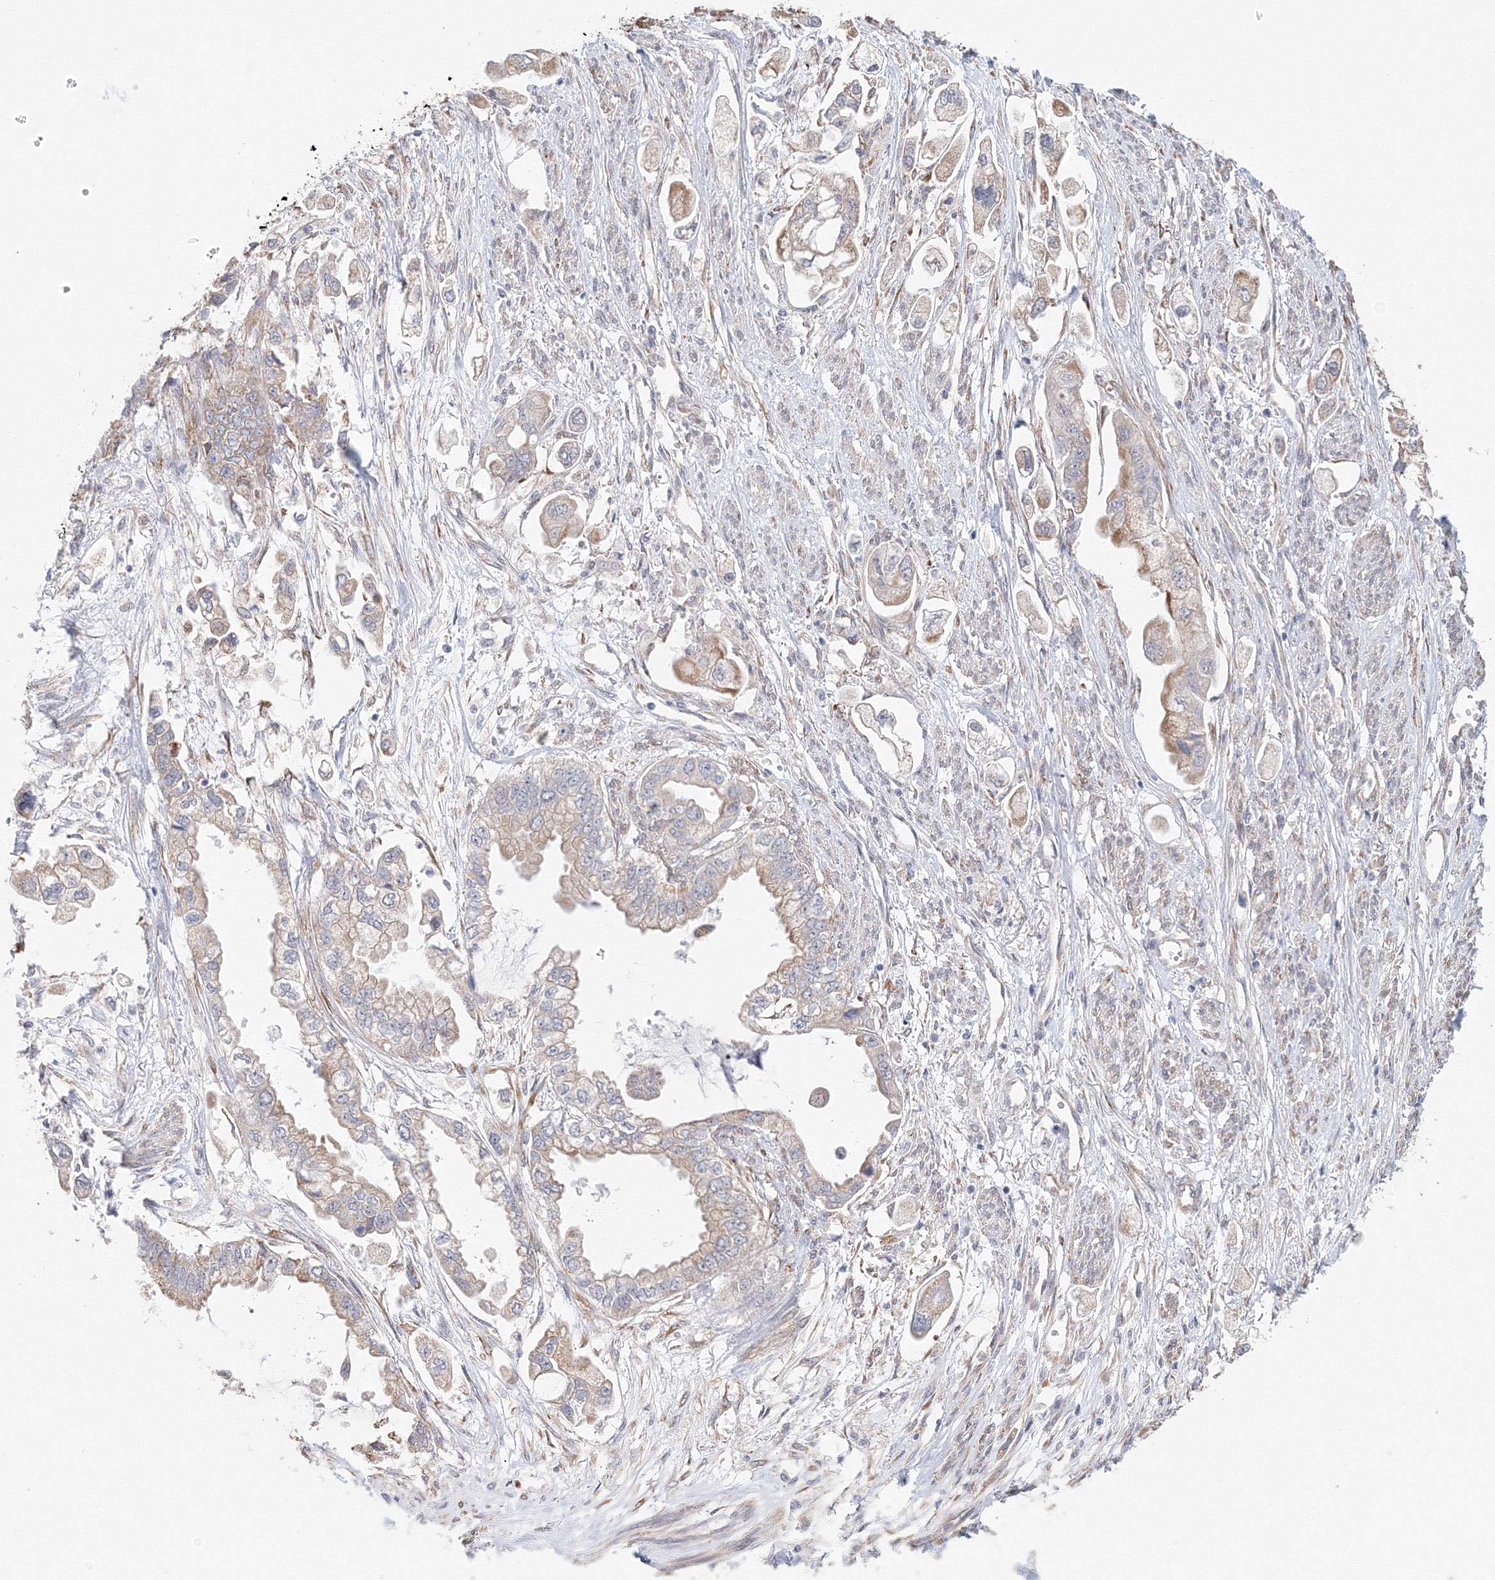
{"staining": {"intensity": "weak", "quantity": "<25%", "location": "cytoplasmic/membranous"}, "tissue": "stomach cancer", "cell_type": "Tumor cells", "image_type": "cancer", "snomed": [{"axis": "morphology", "description": "Adenocarcinoma, NOS"}, {"axis": "topography", "description": "Stomach"}], "caption": "Stomach cancer was stained to show a protein in brown. There is no significant positivity in tumor cells. (Stains: DAB immunohistochemistry with hematoxylin counter stain, Microscopy: brightfield microscopy at high magnification).", "gene": "DHRS12", "patient": {"sex": "male", "age": 62}}